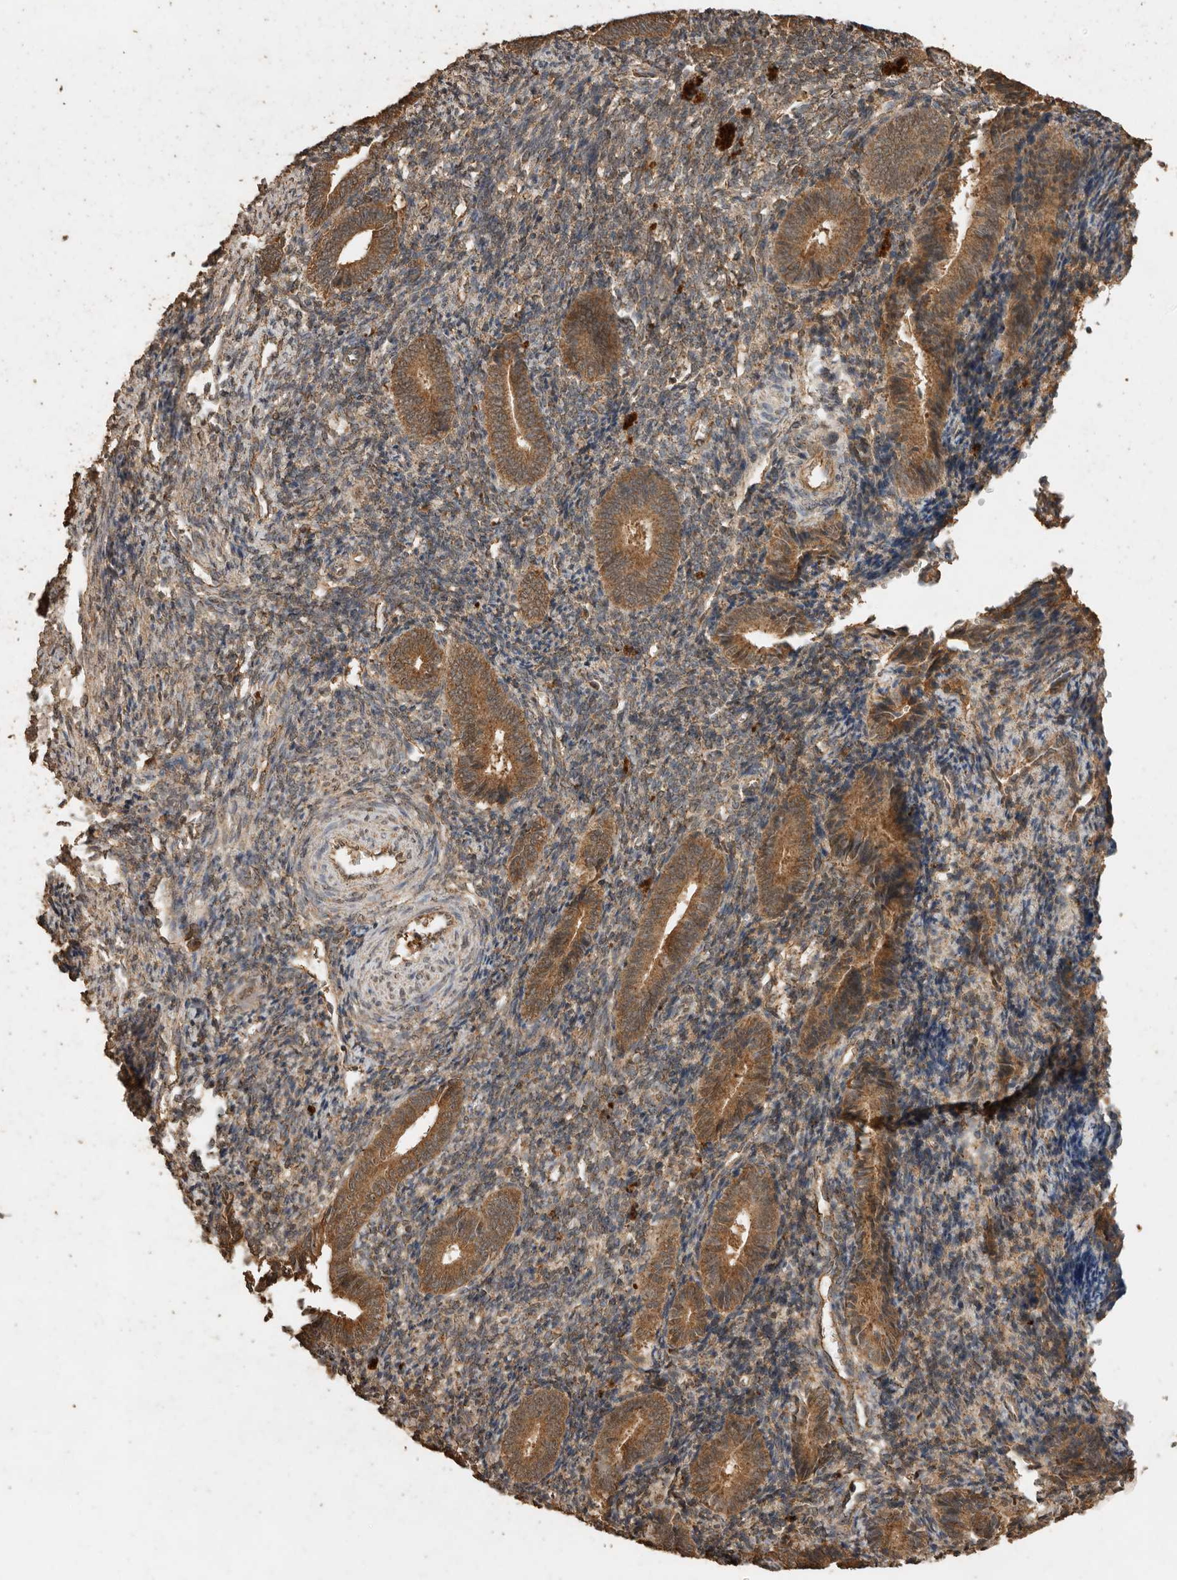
{"staining": {"intensity": "moderate", "quantity": "25%-75%", "location": "cytoplasmic/membranous"}, "tissue": "endometrium", "cell_type": "Cells in endometrial stroma", "image_type": "normal", "snomed": [{"axis": "morphology", "description": "Normal tissue, NOS"}, {"axis": "topography", "description": "Uterus"}, {"axis": "topography", "description": "Endometrium"}], "caption": "Immunohistochemical staining of normal human endometrium exhibits medium levels of moderate cytoplasmic/membranous staining in approximately 25%-75% of cells in endometrial stroma.", "gene": "CTF1", "patient": {"sex": "female", "age": 33}}